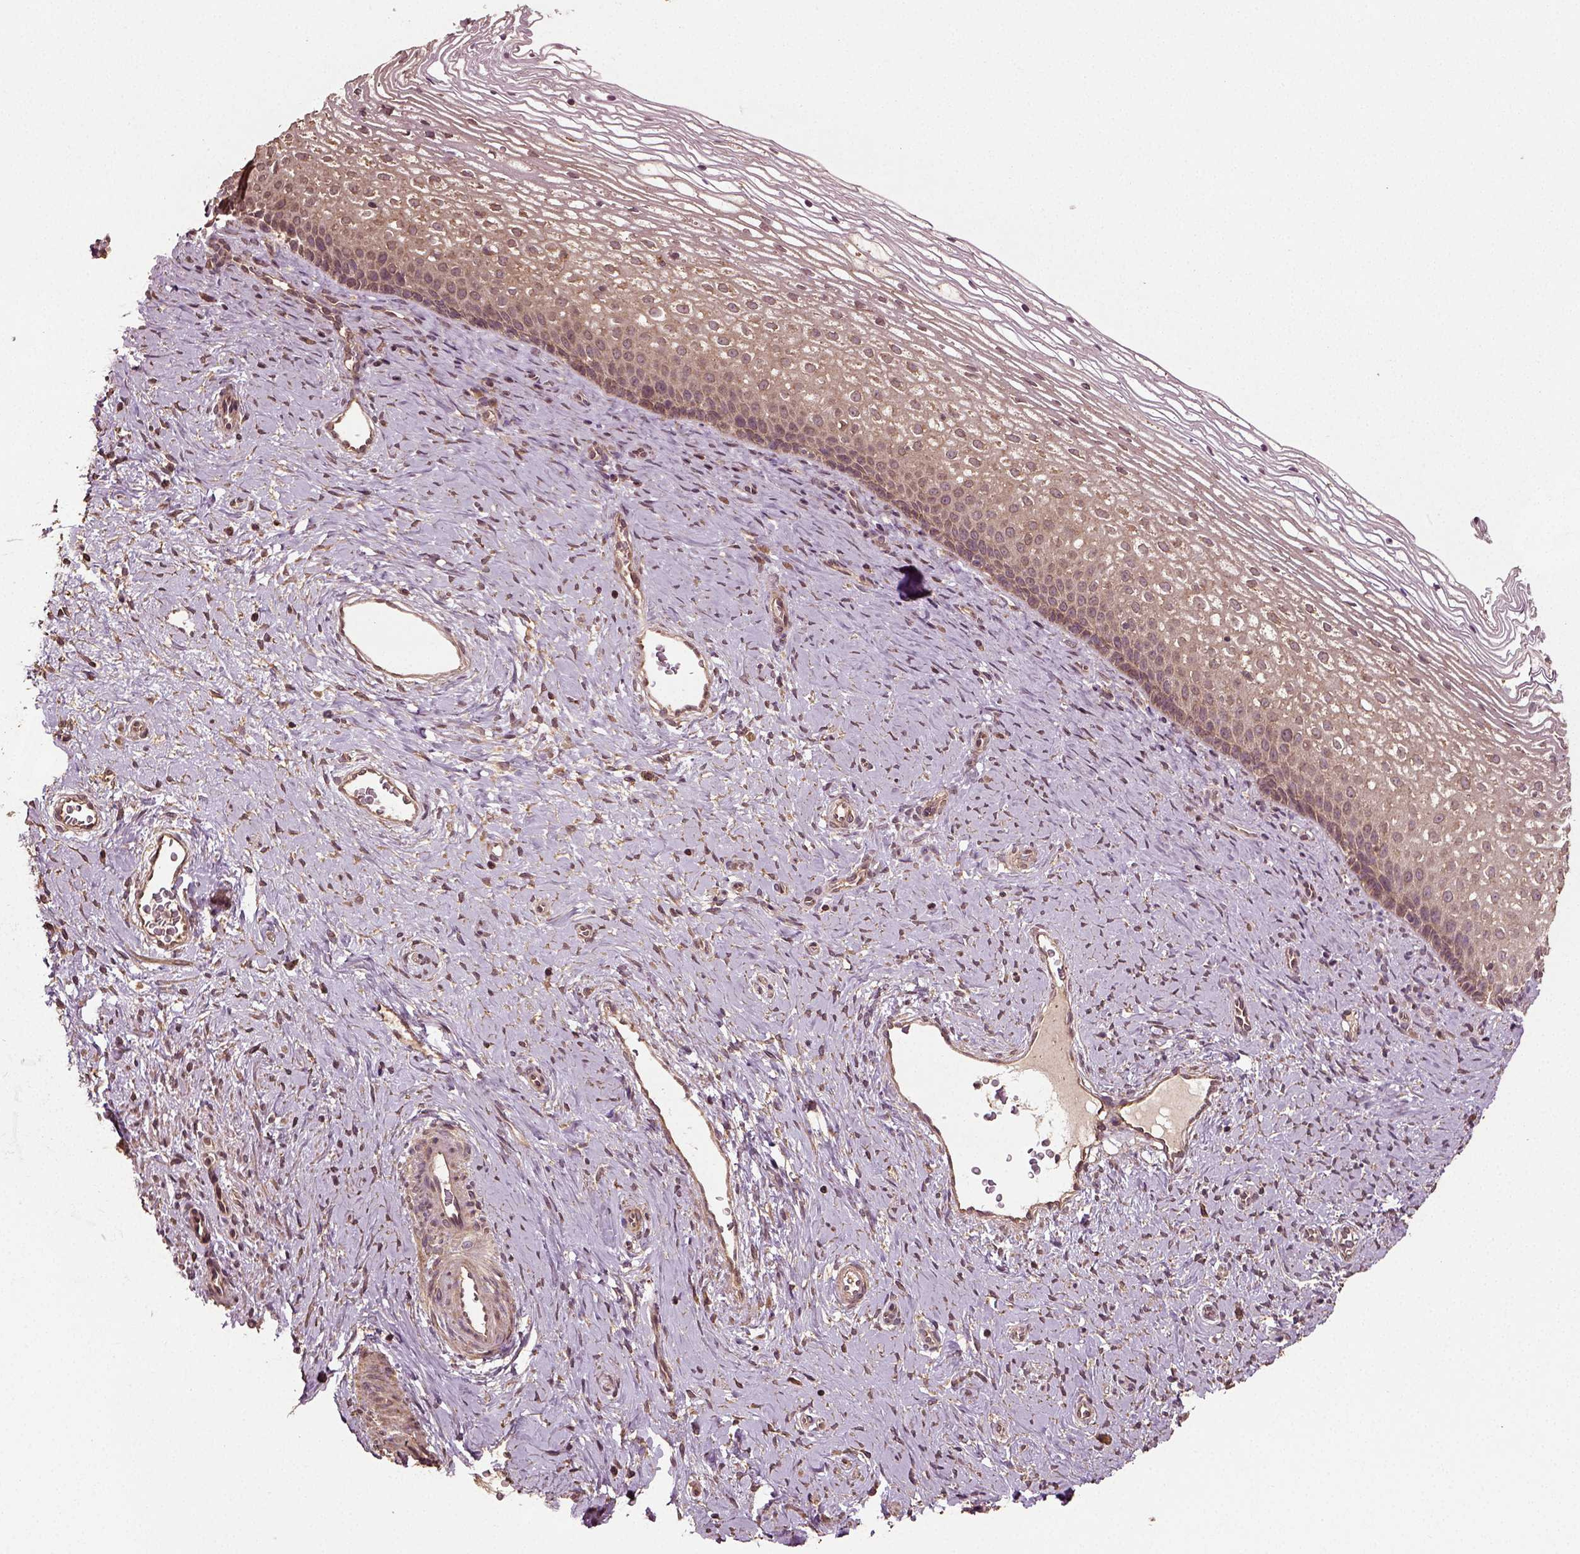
{"staining": {"intensity": "negative", "quantity": "none", "location": "none"}, "tissue": "cervix", "cell_type": "Glandular cells", "image_type": "normal", "snomed": [{"axis": "morphology", "description": "Normal tissue, NOS"}, {"axis": "topography", "description": "Cervix"}], "caption": "This is an immunohistochemistry (IHC) image of unremarkable cervix. There is no staining in glandular cells.", "gene": "ERV3", "patient": {"sex": "female", "age": 34}}